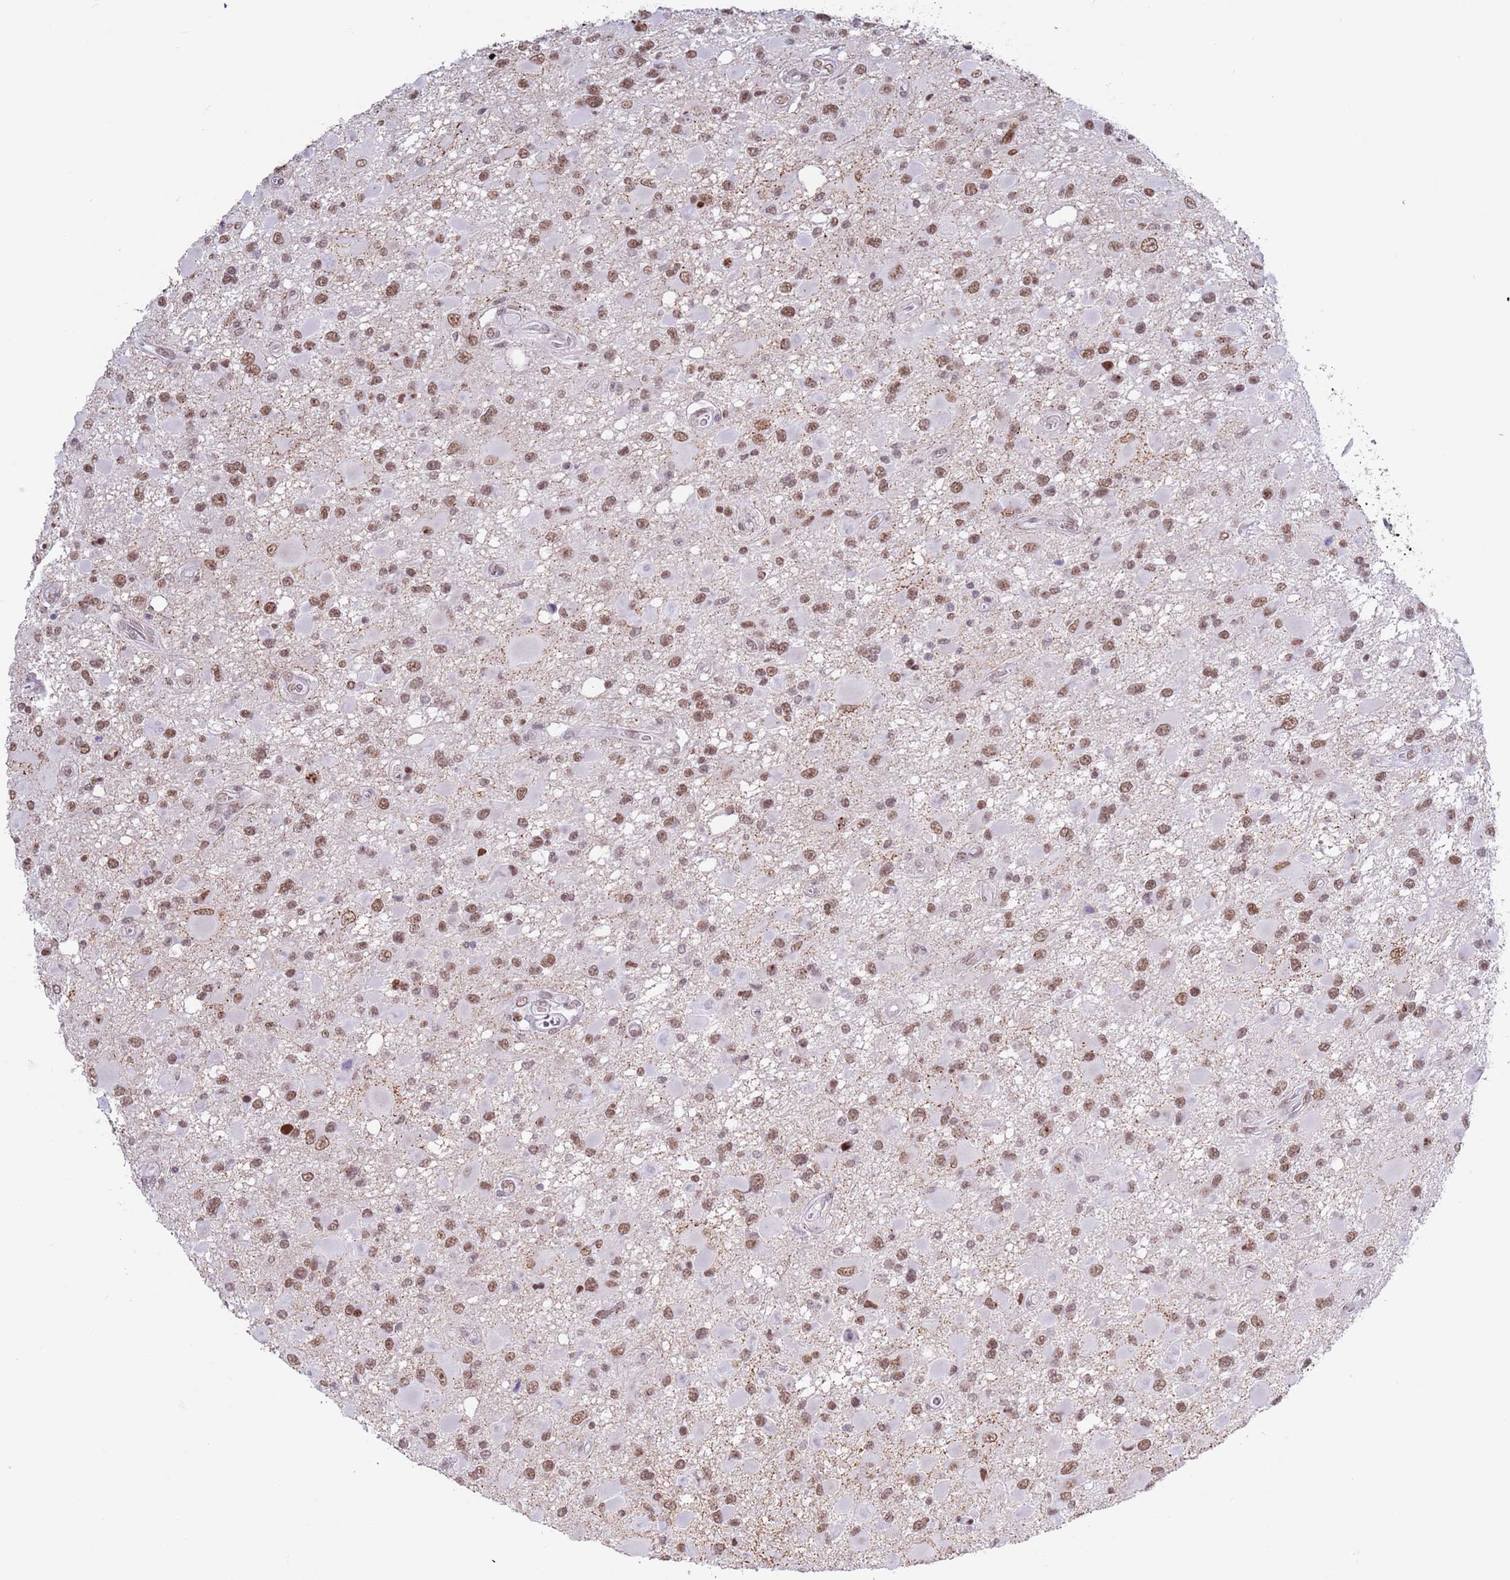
{"staining": {"intensity": "moderate", "quantity": ">75%", "location": "nuclear"}, "tissue": "glioma", "cell_type": "Tumor cells", "image_type": "cancer", "snomed": [{"axis": "morphology", "description": "Glioma, malignant, High grade"}, {"axis": "topography", "description": "Brain"}], "caption": "Protein expression analysis of human high-grade glioma (malignant) reveals moderate nuclear expression in approximately >75% of tumor cells.", "gene": "ZNF382", "patient": {"sex": "male", "age": 53}}